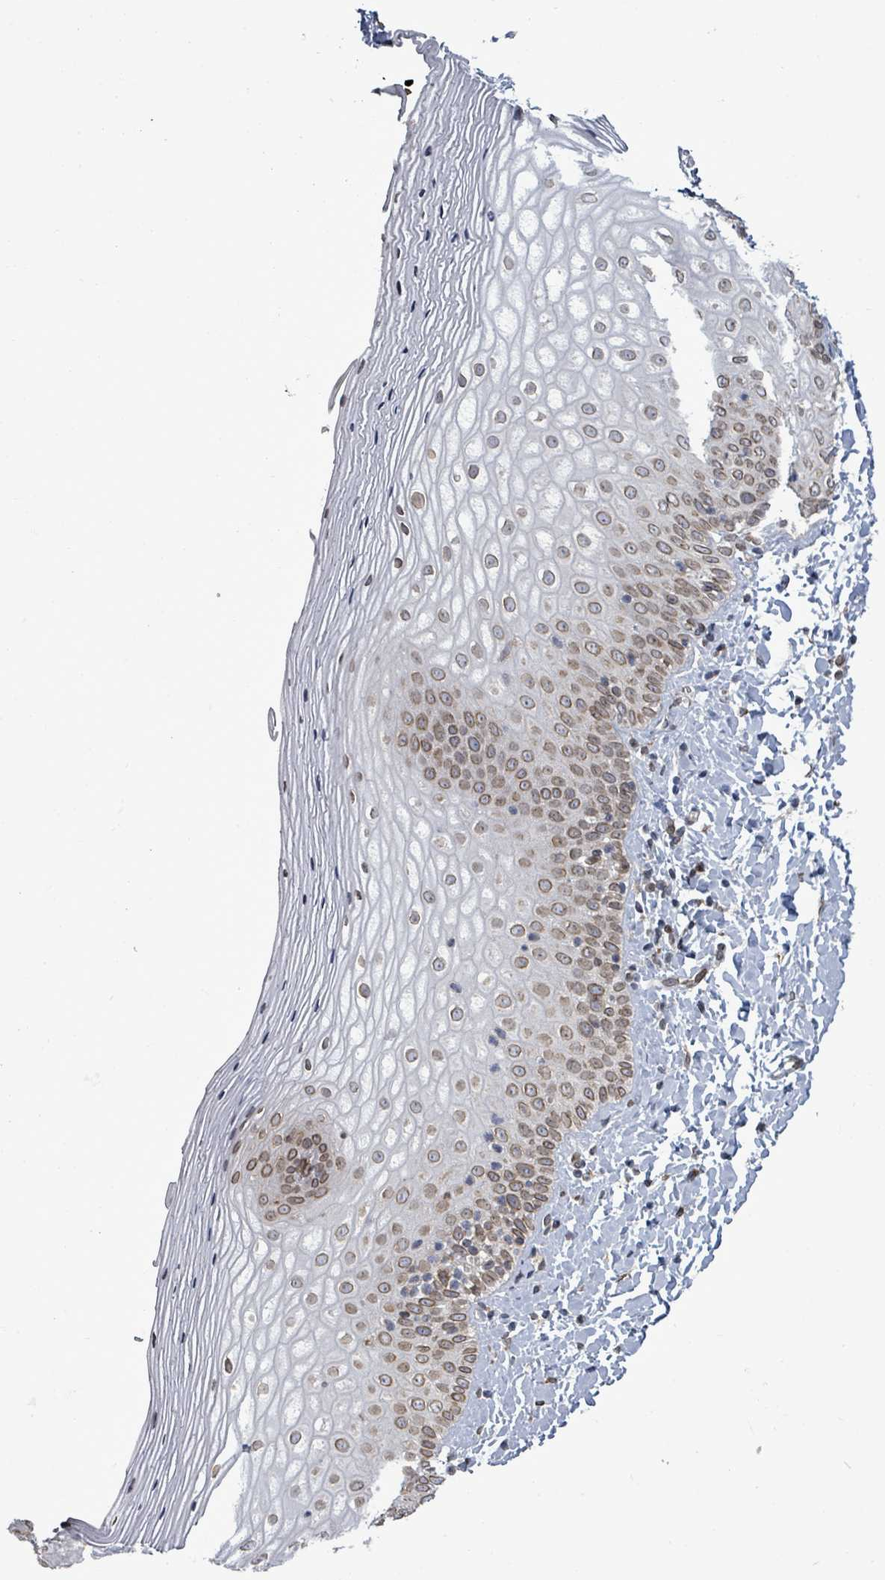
{"staining": {"intensity": "moderate", "quantity": ">75%", "location": "cytoplasmic/membranous,nuclear"}, "tissue": "vagina", "cell_type": "Squamous epithelial cells", "image_type": "normal", "snomed": [{"axis": "morphology", "description": "Normal tissue, NOS"}, {"axis": "topography", "description": "Vagina"}], "caption": "Normal vagina exhibits moderate cytoplasmic/membranous,nuclear expression in about >75% of squamous epithelial cells, visualized by immunohistochemistry. The staining was performed using DAB (3,3'-diaminobenzidine) to visualize the protein expression in brown, while the nuclei were stained in blue with hematoxylin (Magnification: 20x).", "gene": "ARFGAP1", "patient": {"sex": "female", "age": 65}}